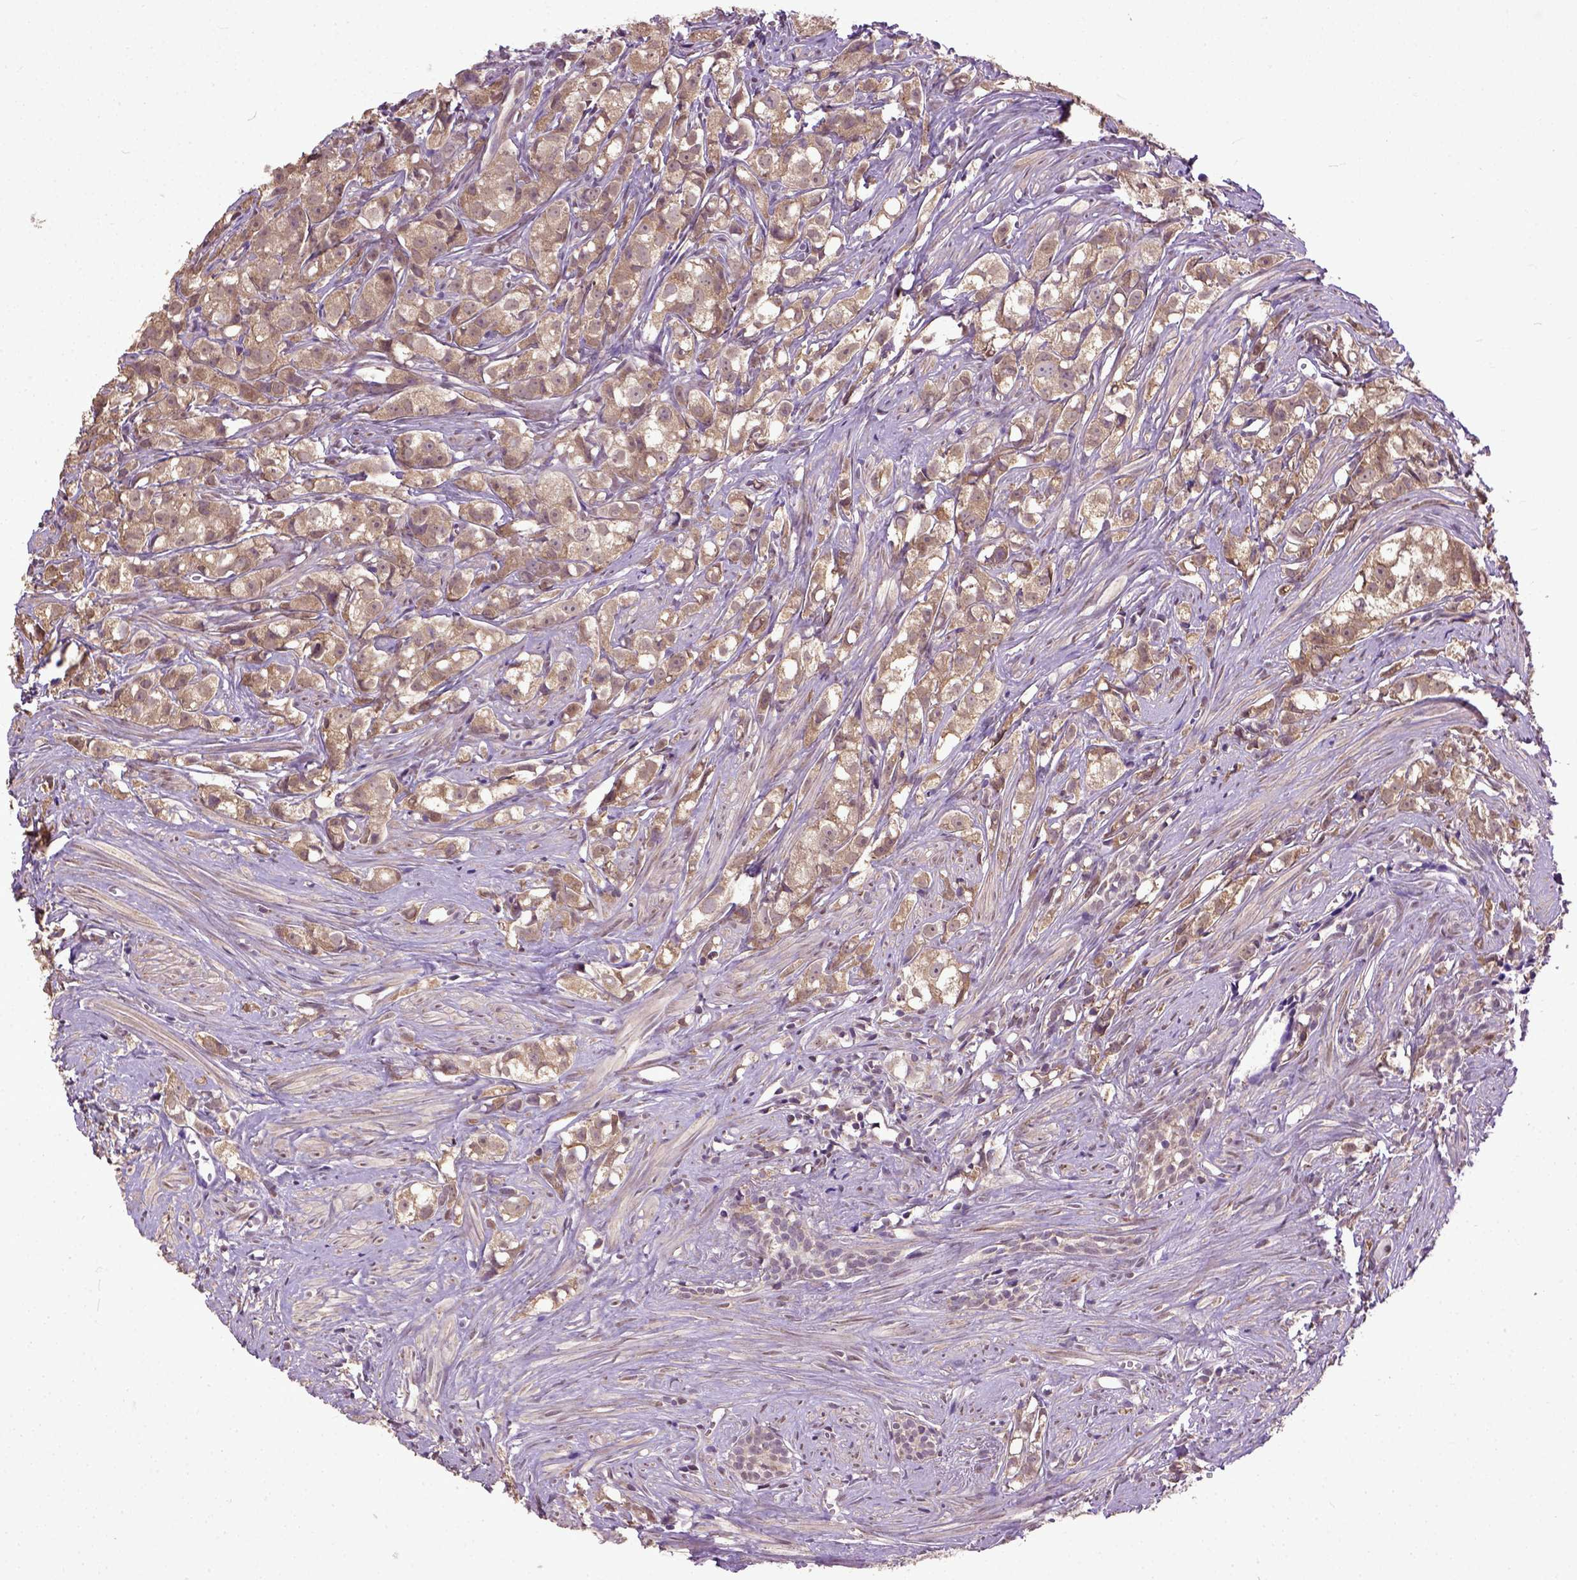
{"staining": {"intensity": "moderate", "quantity": ">75%", "location": "cytoplasmic/membranous"}, "tissue": "prostate cancer", "cell_type": "Tumor cells", "image_type": "cancer", "snomed": [{"axis": "morphology", "description": "Adenocarcinoma, High grade"}, {"axis": "topography", "description": "Prostate"}], "caption": "IHC (DAB) staining of human prostate high-grade adenocarcinoma demonstrates moderate cytoplasmic/membranous protein expression in about >75% of tumor cells.", "gene": "UBA3", "patient": {"sex": "male", "age": 68}}